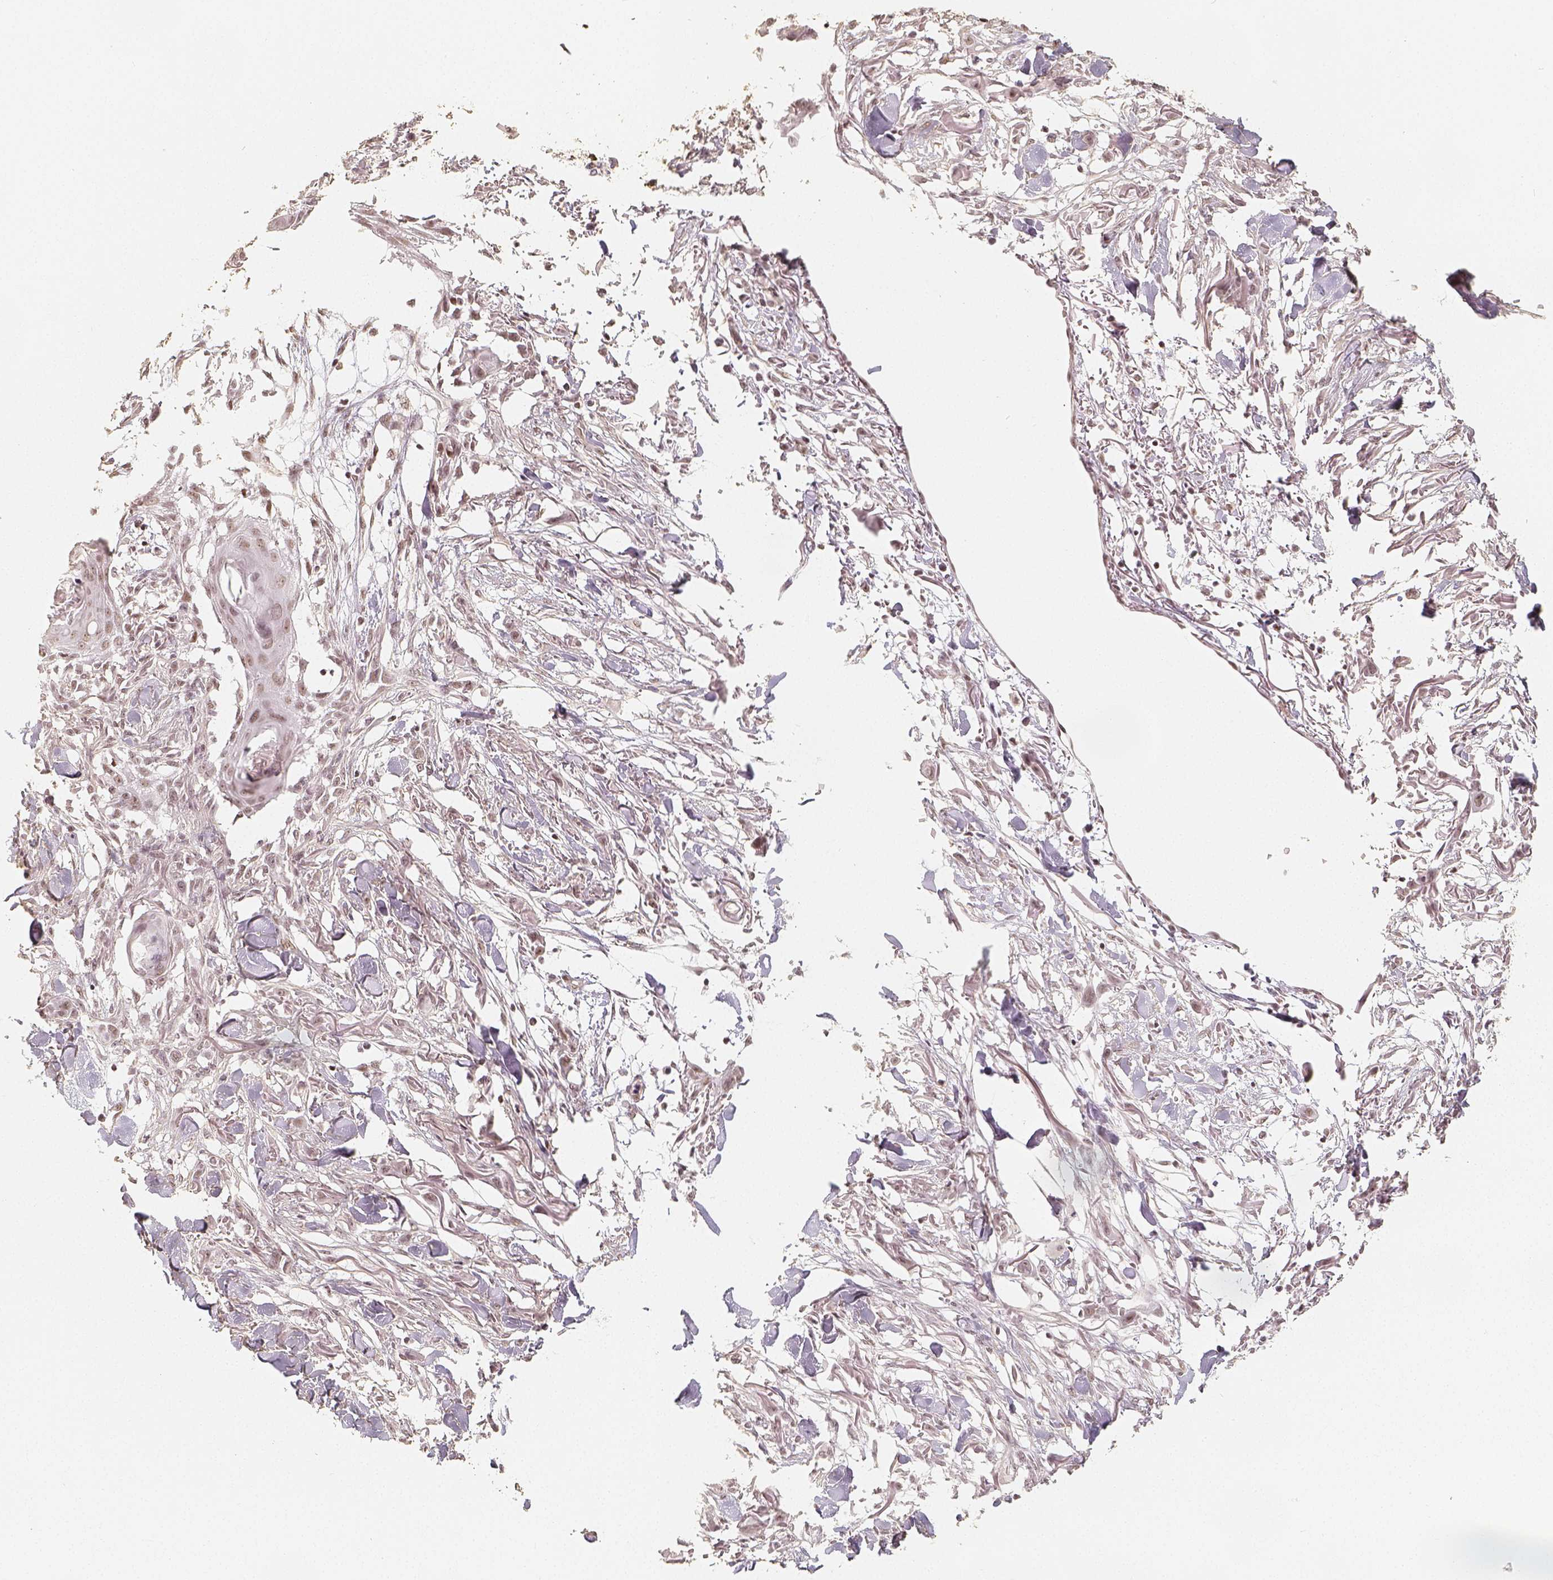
{"staining": {"intensity": "weak", "quantity": ">75%", "location": "nuclear"}, "tissue": "skin cancer", "cell_type": "Tumor cells", "image_type": "cancer", "snomed": [{"axis": "morphology", "description": "Squamous cell carcinoma, NOS"}, {"axis": "topography", "description": "Skin"}], "caption": "The immunohistochemical stain highlights weak nuclear positivity in tumor cells of squamous cell carcinoma (skin) tissue.", "gene": "HDAC1", "patient": {"sex": "female", "age": 59}}